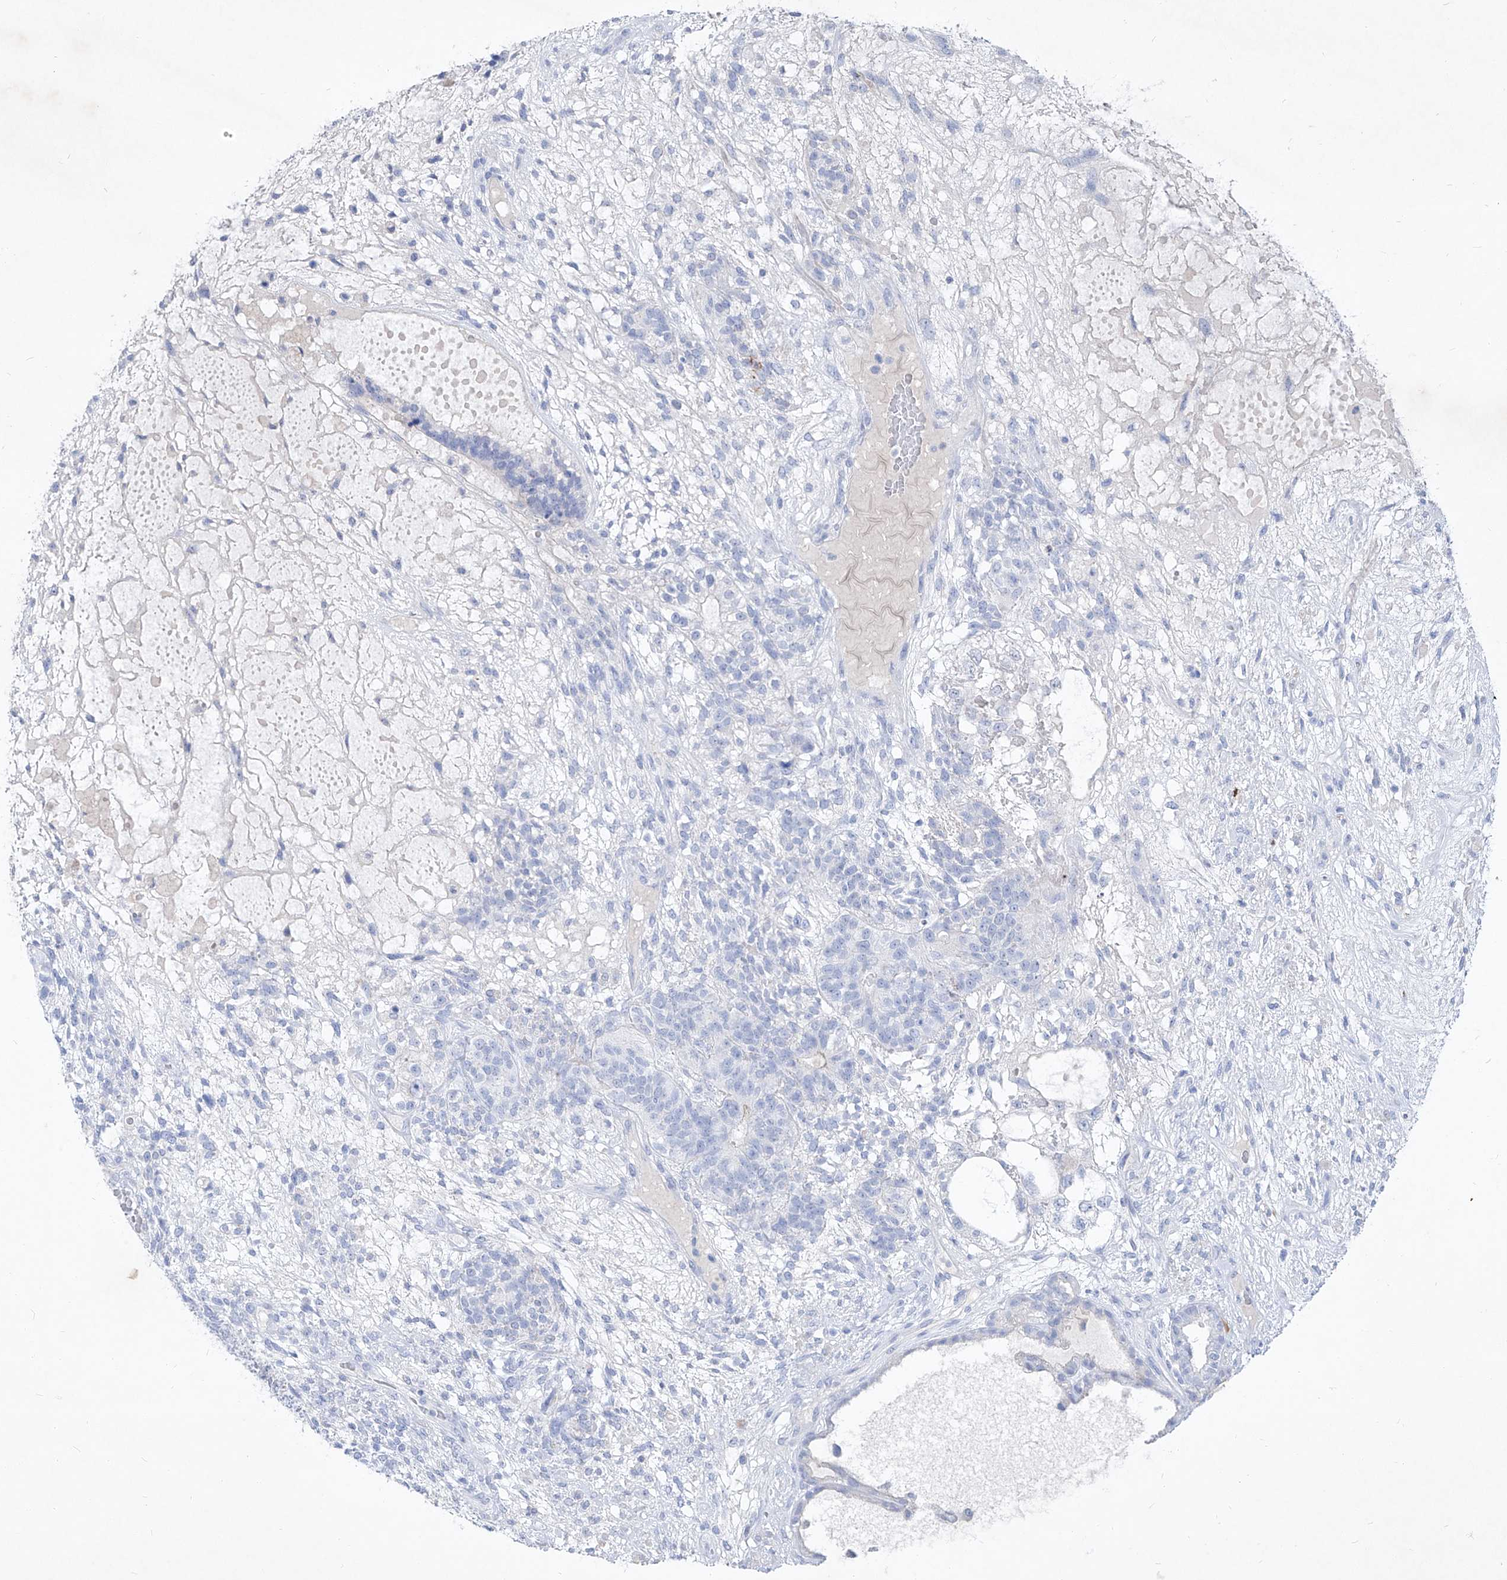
{"staining": {"intensity": "negative", "quantity": "none", "location": "none"}, "tissue": "testis cancer", "cell_type": "Tumor cells", "image_type": "cancer", "snomed": [{"axis": "morphology", "description": "Seminoma, NOS"}, {"axis": "morphology", "description": "Carcinoma, Embryonal, NOS"}, {"axis": "topography", "description": "Testis"}], "caption": "A micrograph of human testis embryonal carcinoma is negative for staining in tumor cells. (DAB (3,3'-diaminobenzidine) immunohistochemistry (IHC) with hematoxylin counter stain).", "gene": "FRS3", "patient": {"sex": "male", "age": 28}}